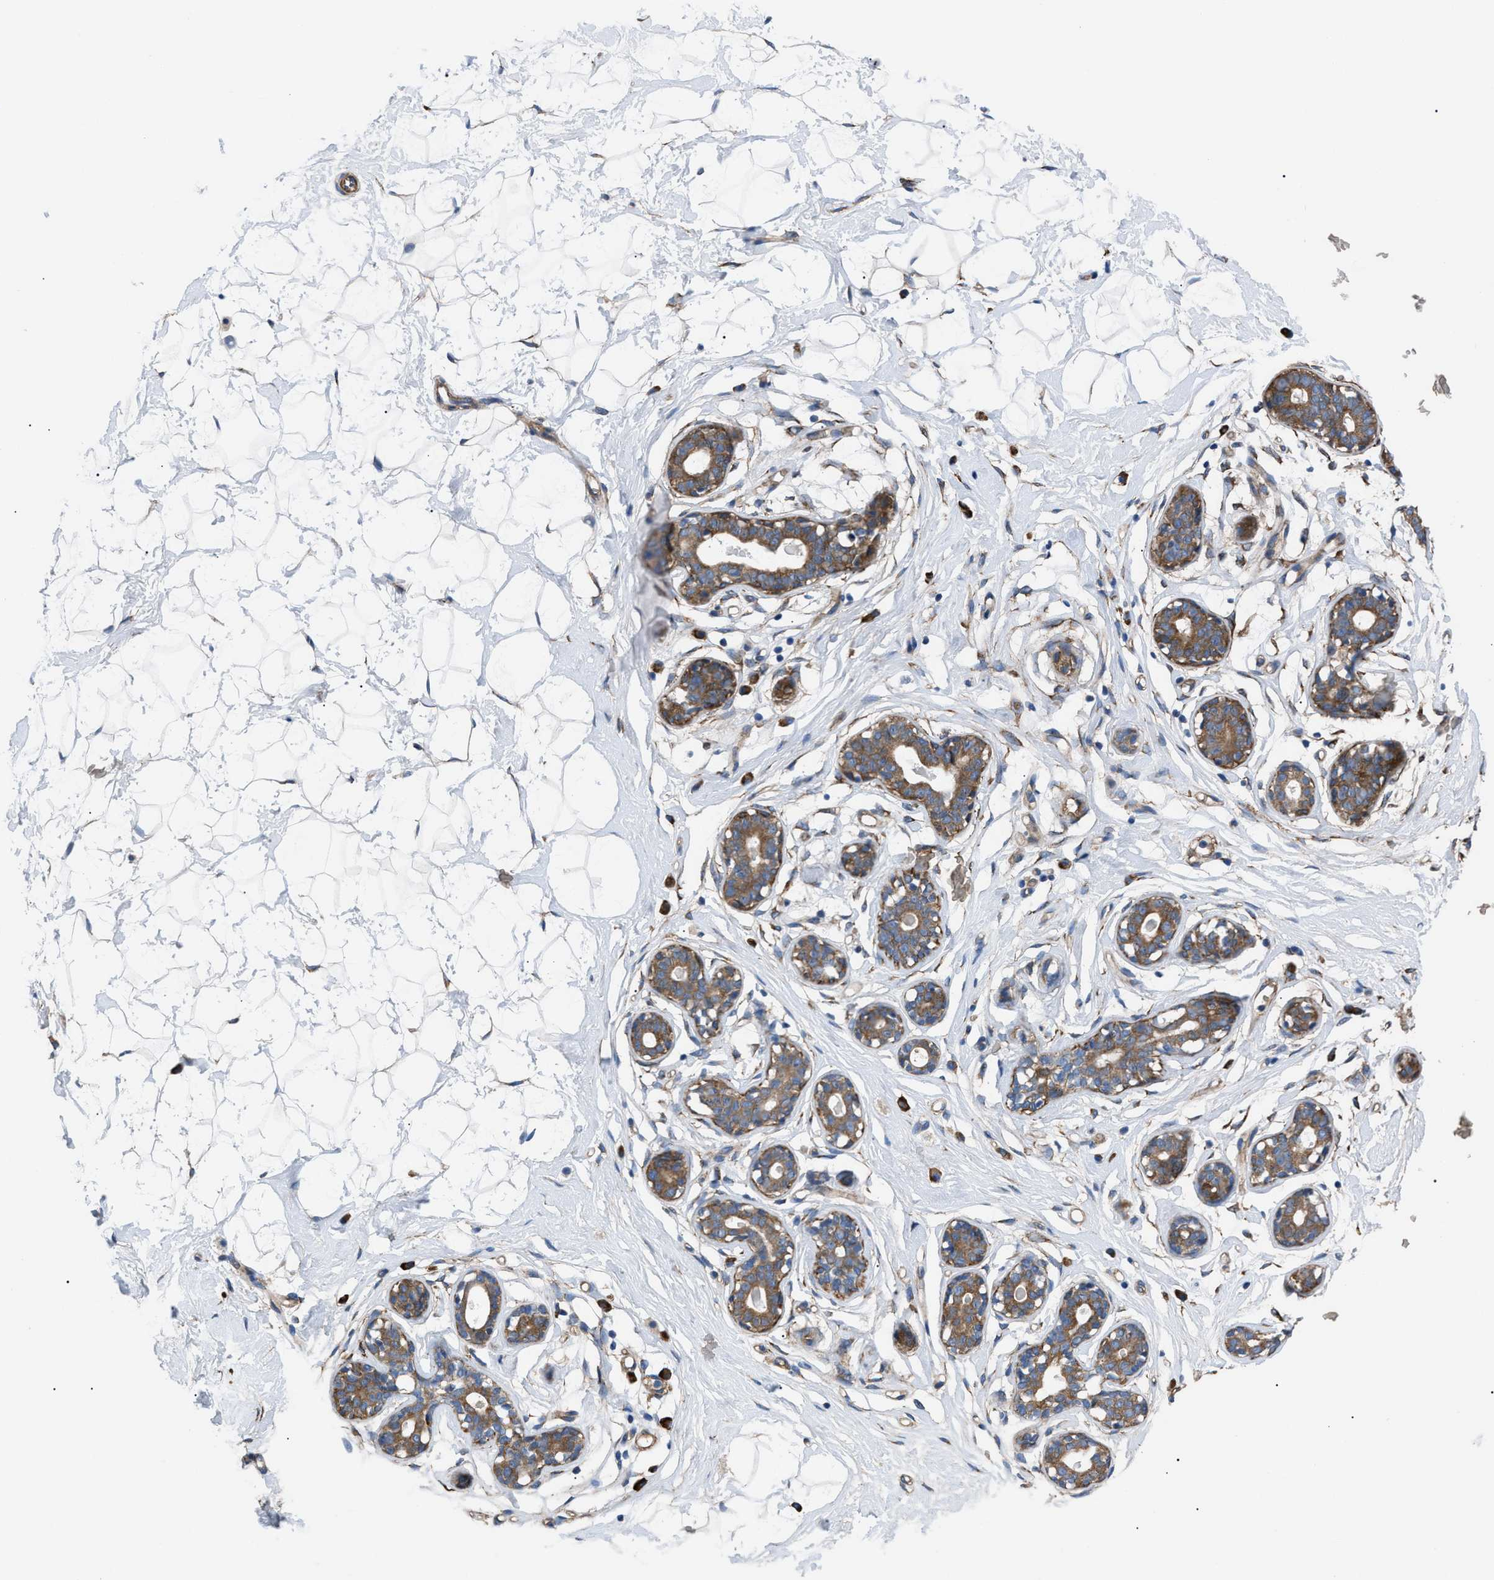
{"staining": {"intensity": "weak", "quantity": "<25%", "location": "cytoplasmic/membranous"}, "tissue": "breast", "cell_type": "Adipocytes", "image_type": "normal", "snomed": [{"axis": "morphology", "description": "Normal tissue, NOS"}, {"axis": "topography", "description": "Breast"}], "caption": "A high-resolution photomicrograph shows IHC staining of normal breast, which reveals no significant expression in adipocytes.", "gene": "MYO10", "patient": {"sex": "female", "age": 23}}